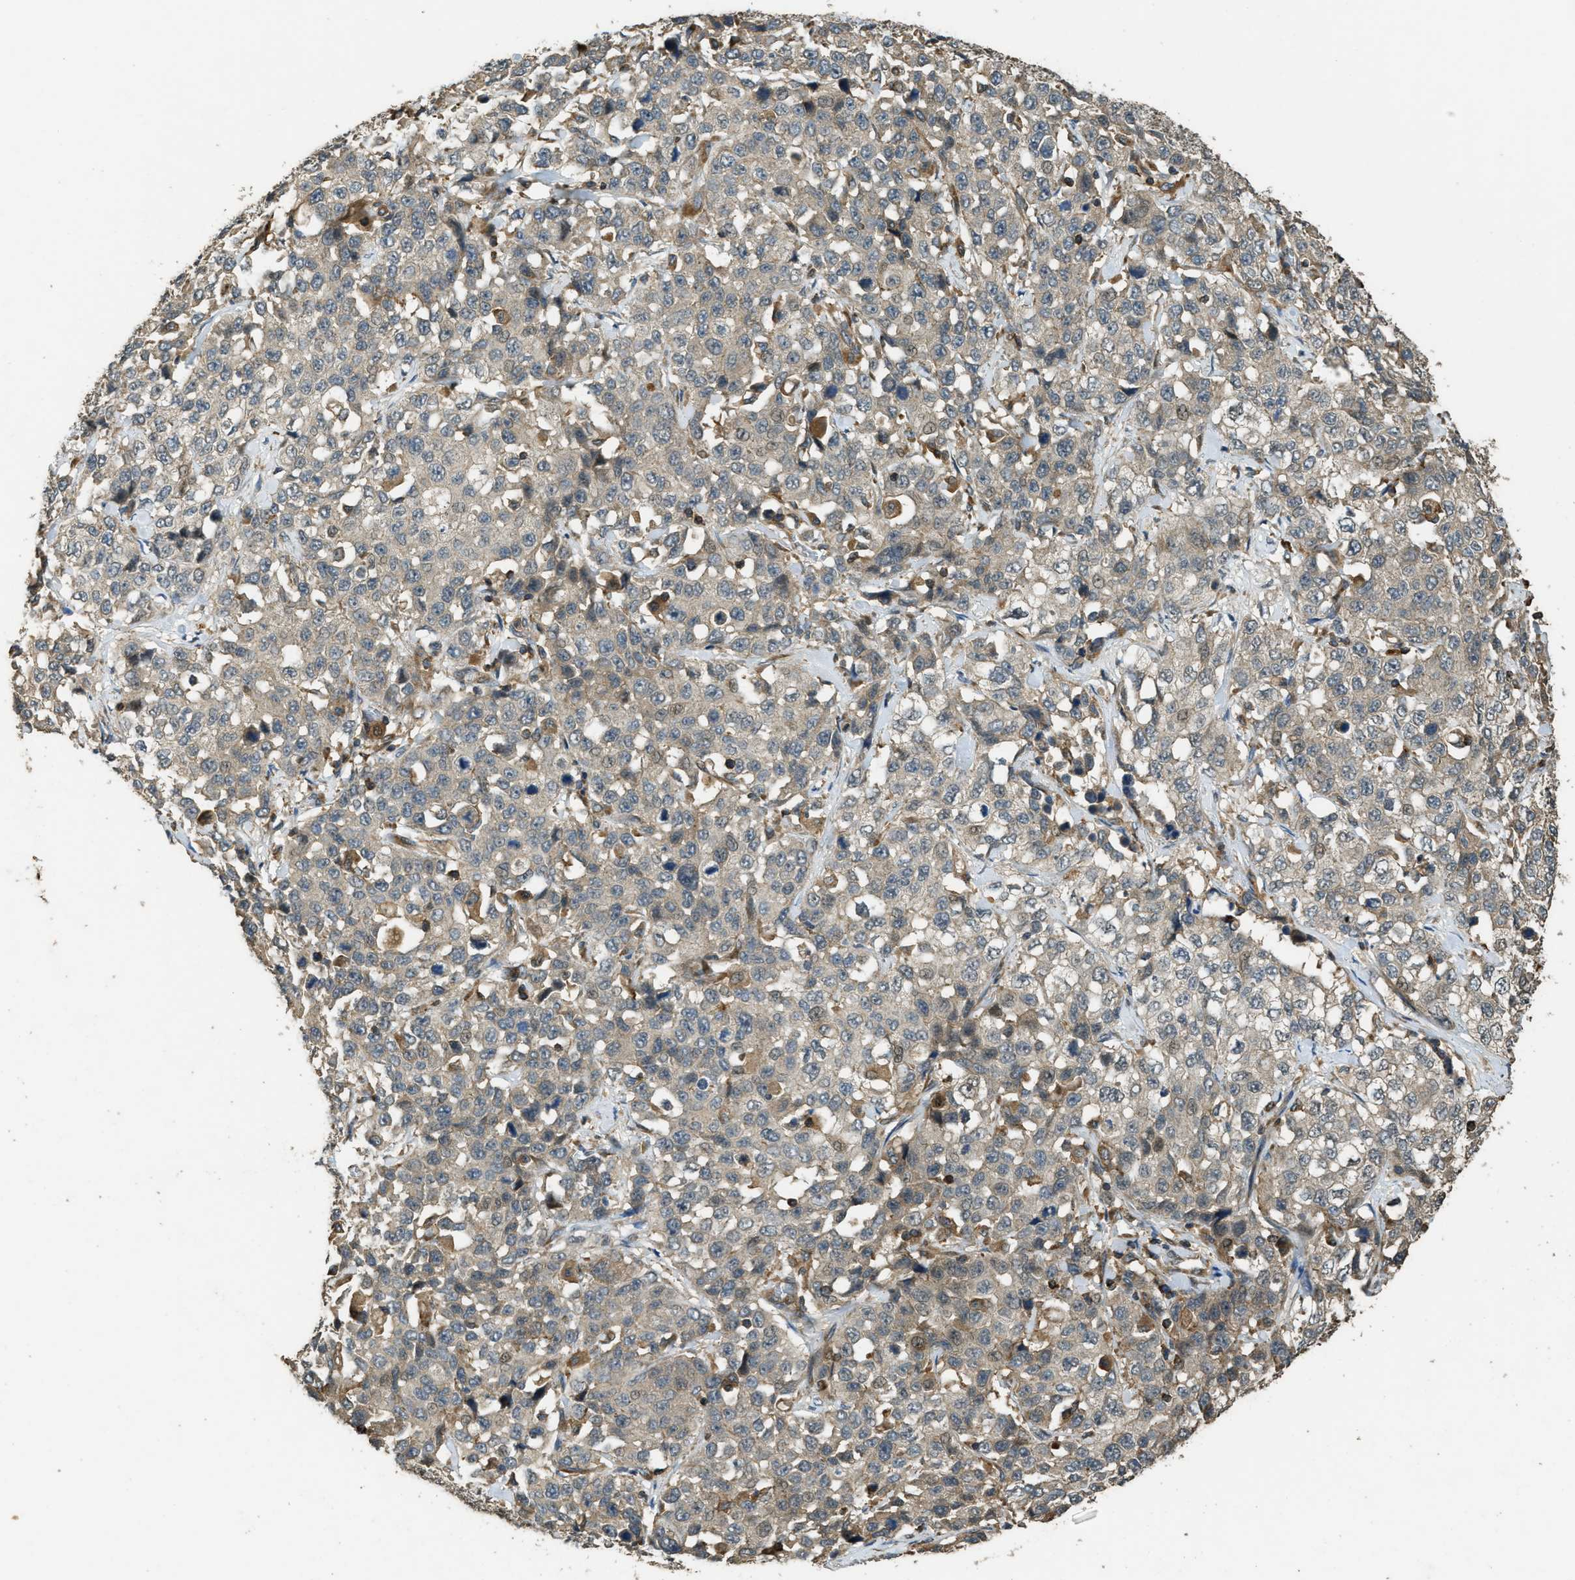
{"staining": {"intensity": "weak", "quantity": ">75%", "location": "cytoplasmic/membranous"}, "tissue": "stomach cancer", "cell_type": "Tumor cells", "image_type": "cancer", "snomed": [{"axis": "morphology", "description": "Normal tissue, NOS"}, {"axis": "morphology", "description": "Adenocarcinoma, NOS"}, {"axis": "topography", "description": "Stomach"}], "caption": "Protein positivity by immunohistochemistry demonstrates weak cytoplasmic/membranous staining in approximately >75% of tumor cells in adenocarcinoma (stomach).", "gene": "PPP6R3", "patient": {"sex": "male", "age": 48}}